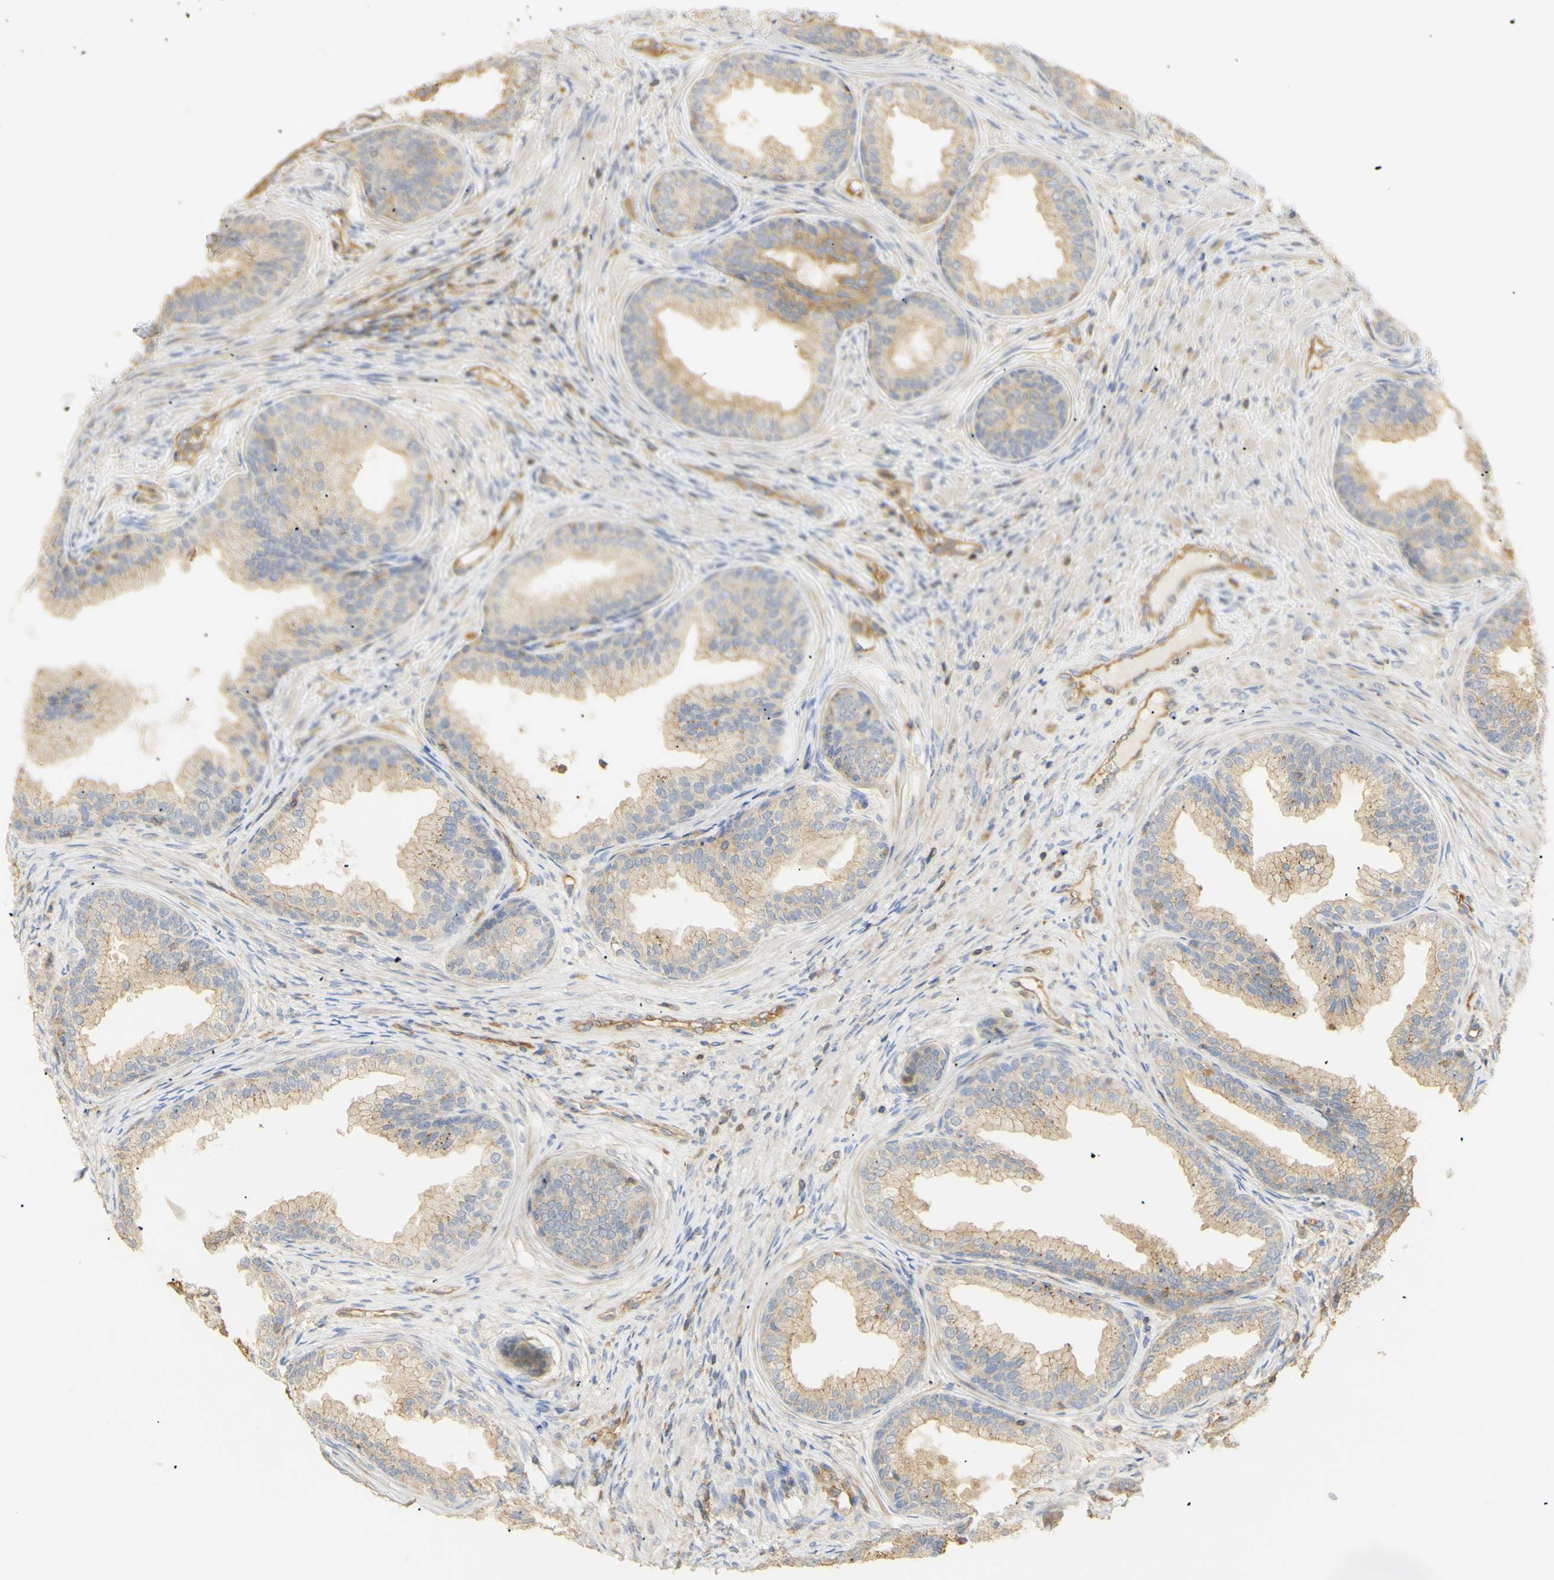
{"staining": {"intensity": "moderate", "quantity": "25%-75%", "location": "cytoplasmic/membranous"}, "tissue": "prostate", "cell_type": "Glandular cells", "image_type": "normal", "snomed": [{"axis": "morphology", "description": "Normal tissue, NOS"}, {"axis": "topography", "description": "Prostate"}], "caption": "A medium amount of moderate cytoplasmic/membranous positivity is present in about 25%-75% of glandular cells in benign prostate.", "gene": "KCNE4", "patient": {"sex": "male", "age": 76}}